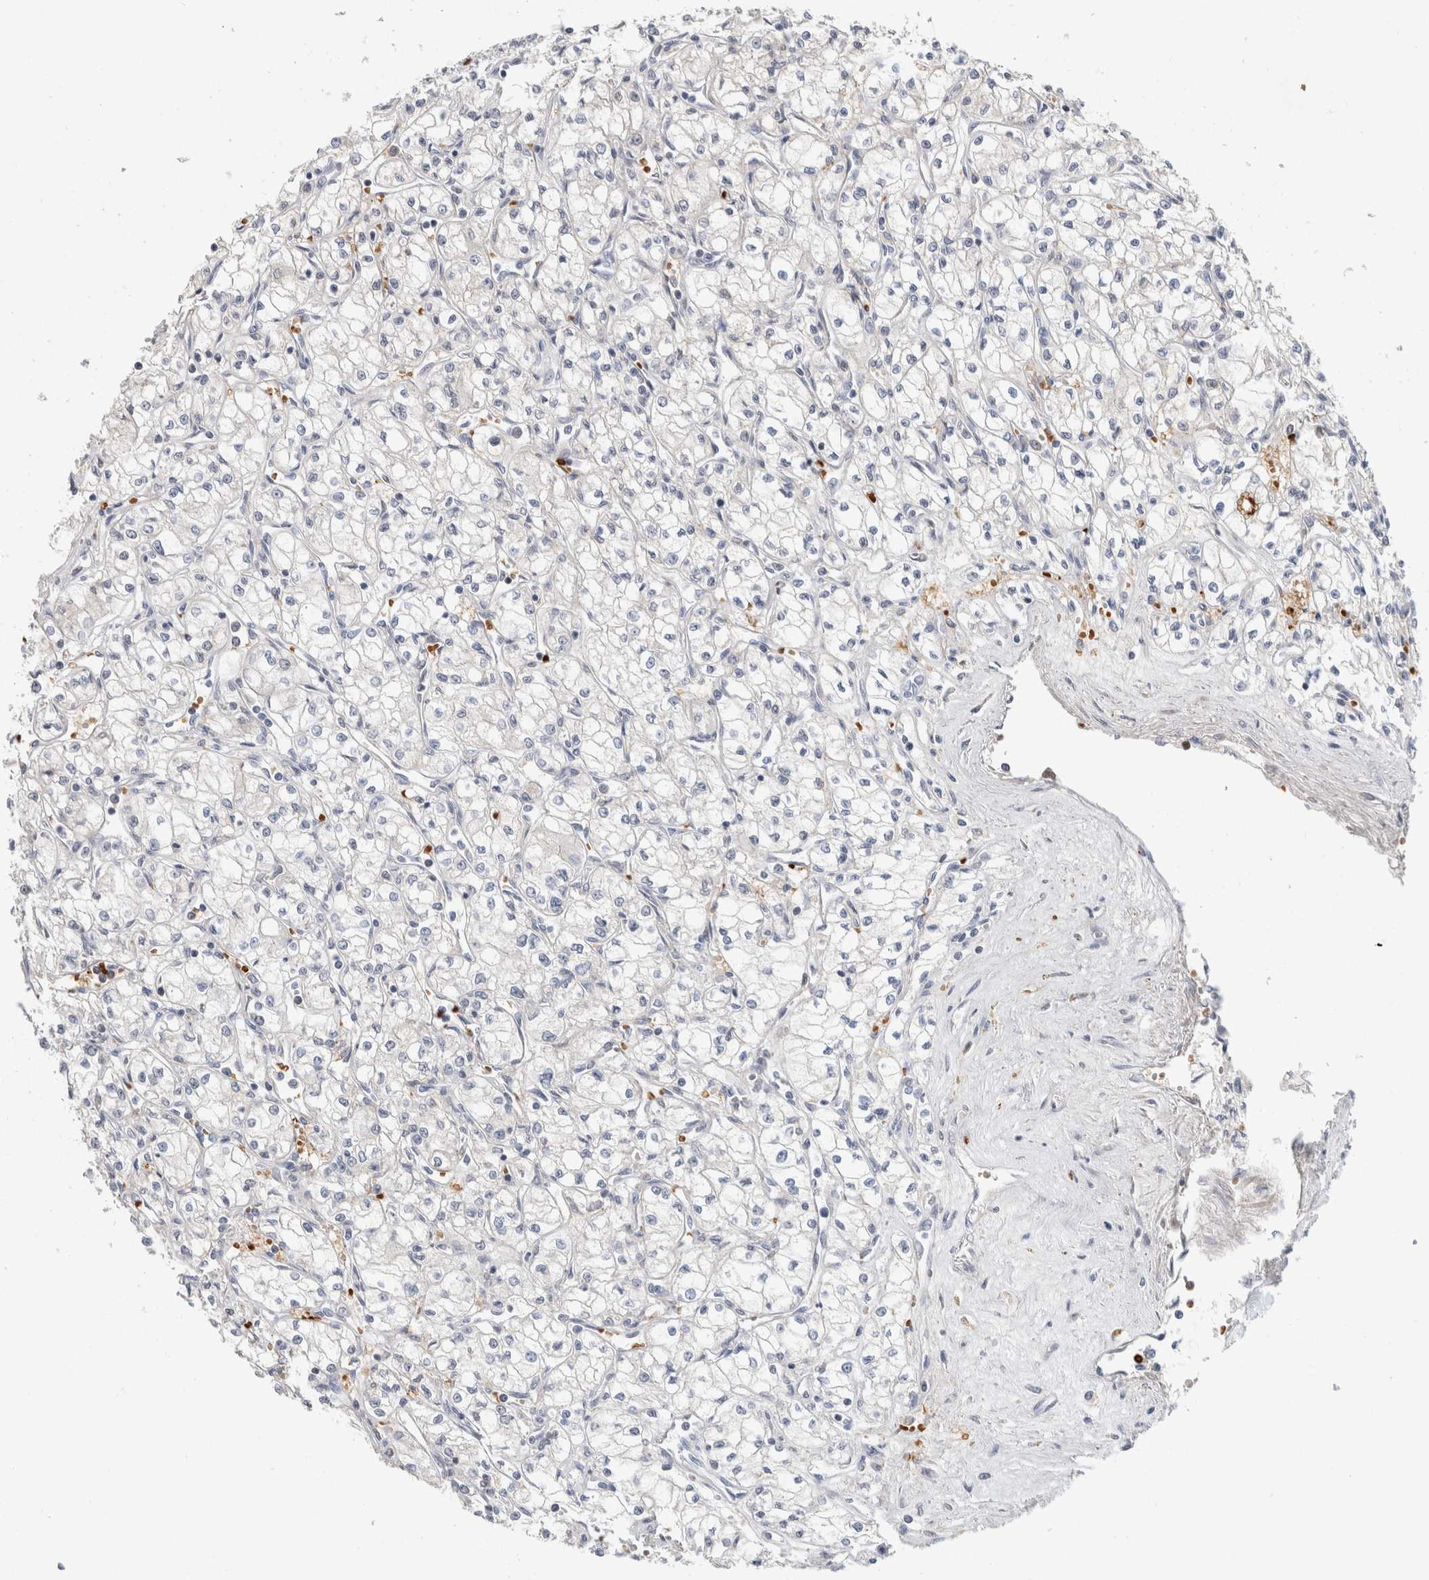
{"staining": {"intensity": "negative", "quantity": "none", "location": "none"}, "tissue": "renal cancer", "cell_type": "Tumor cells", "image_type": "cancer", "snomed": [{"axis": "morphology", "description": "Normal tissue, NOS"}, {"axis": "morphology", "description": "Adenocarcinoma, NOS"}, {"axis": "topography", "description": "Kidney"}], "caption": "High magnification brightfield microscopy of adenocarcinoma (renal) stained with DAB (brown) and counterstained with hematoxylin (blue): tumor cells show no significant expression. The staining is performed using DAB (3,3'-diaminobenzidine) brown chromogen with nuclei counter-stained in using hematoxylin.", "gene": "CA1", "patient": {"sex": "male", "age": 59}}